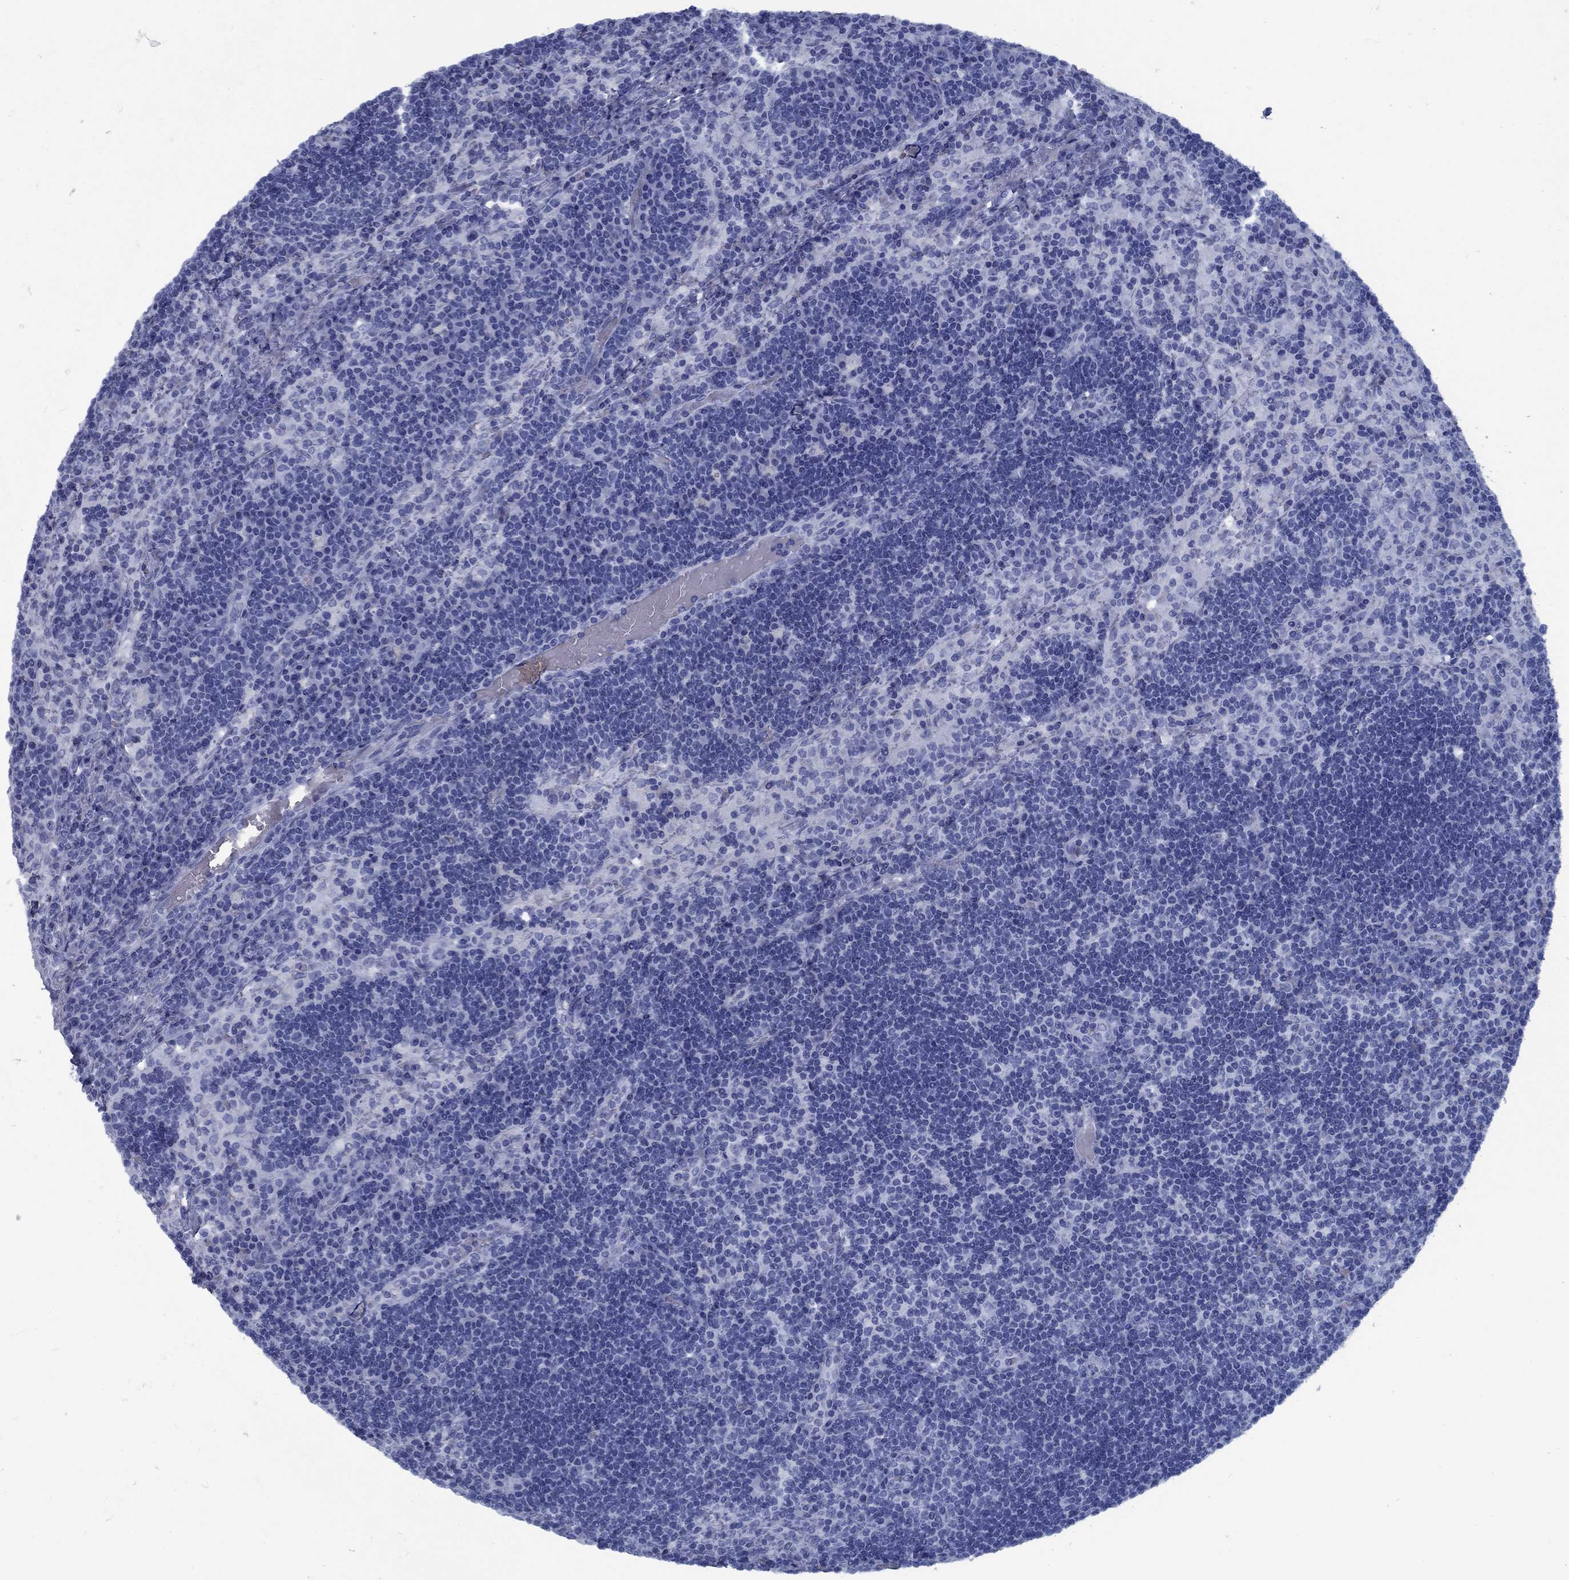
{"staining": {"intensity": "negative", "quantity": "none", "location": "none"}, "tissue": "lymph node", "cell_type": "Non-germinal center cells", "image_type": "normal", "snomed": [{"axis": "morphology", "description": "Normal tissue, NOS"}, {"axis": "topography", "description": "Lymph node"}], "caption": "This photomicrograph is of benign lymph node stained with immunohistochemistry (IHC) to label a protein in brown with the nuclei are counter-stained blue. There is no staining in non-germinal center cells. The staining was performed using DAB (3,3'-diaminobenzidine) to visualize the protein expression in brown, while the nuclei were stained in blue with hematoxylin (Magnification: 20x).", "gene": "PNMA8A", "patient": {"sex": "male", "age": 63}}